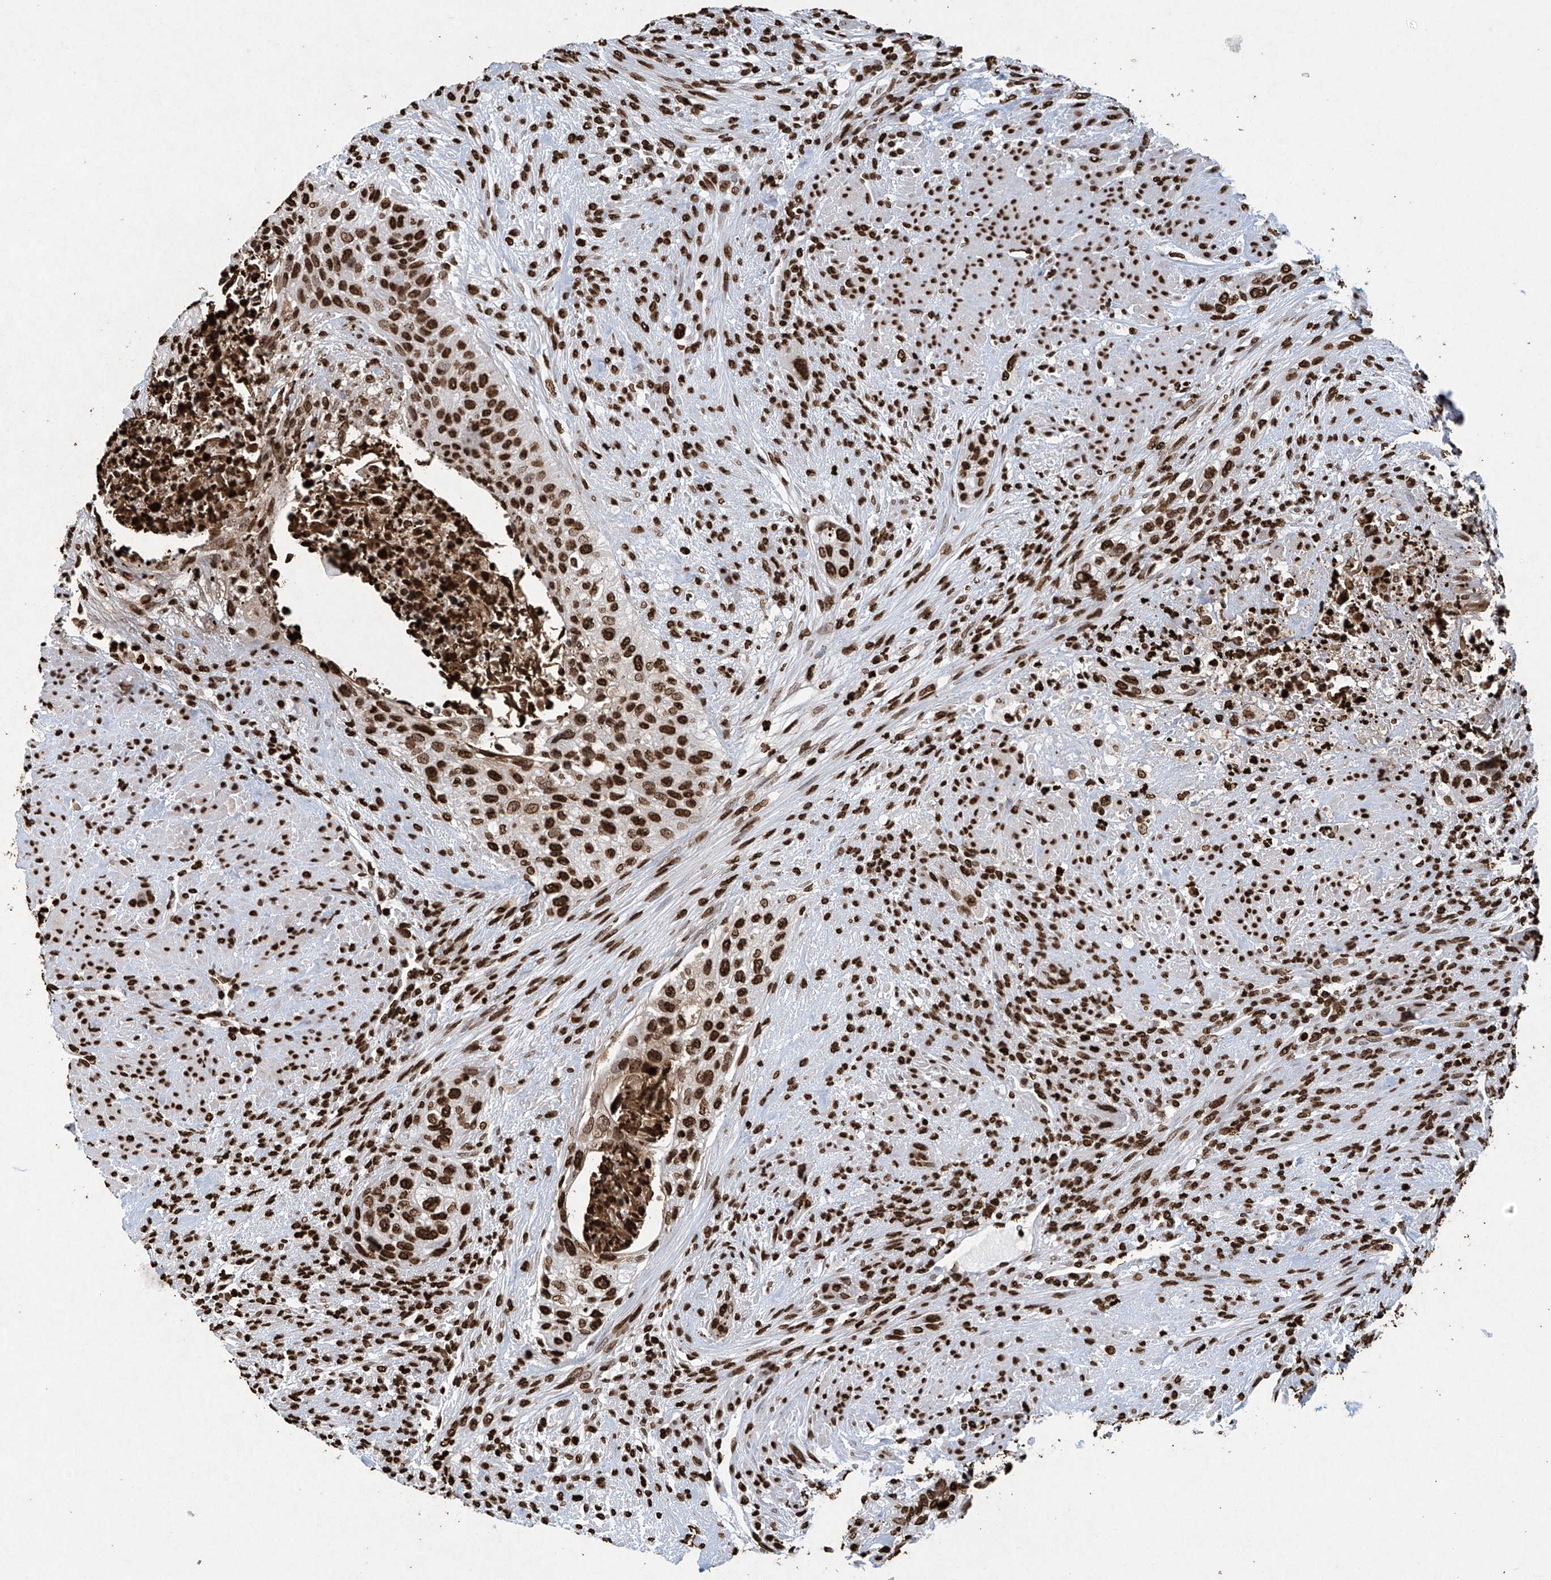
{"staining": {"intensity": "strong", "quantity": ">75%", "location": "nuclear"}, "tissue": "urothelial cancer", "cell_type": "Tumor cells", "image_type": "cancer", "snomed": [{"axis": "morphology", "description": "Urothelial carcinoma, High grade"}, {"axis": "topography", "description": "Urinary bladder"}], "caption": "The histopathology image demonstrates immunohistochemical staining of urothelial cancer. There is strong nuclear expression is identified in approximately >75% of tumor cells.", "gene": "H3-3A", "patient": {"sex": "male", "age": 35}}